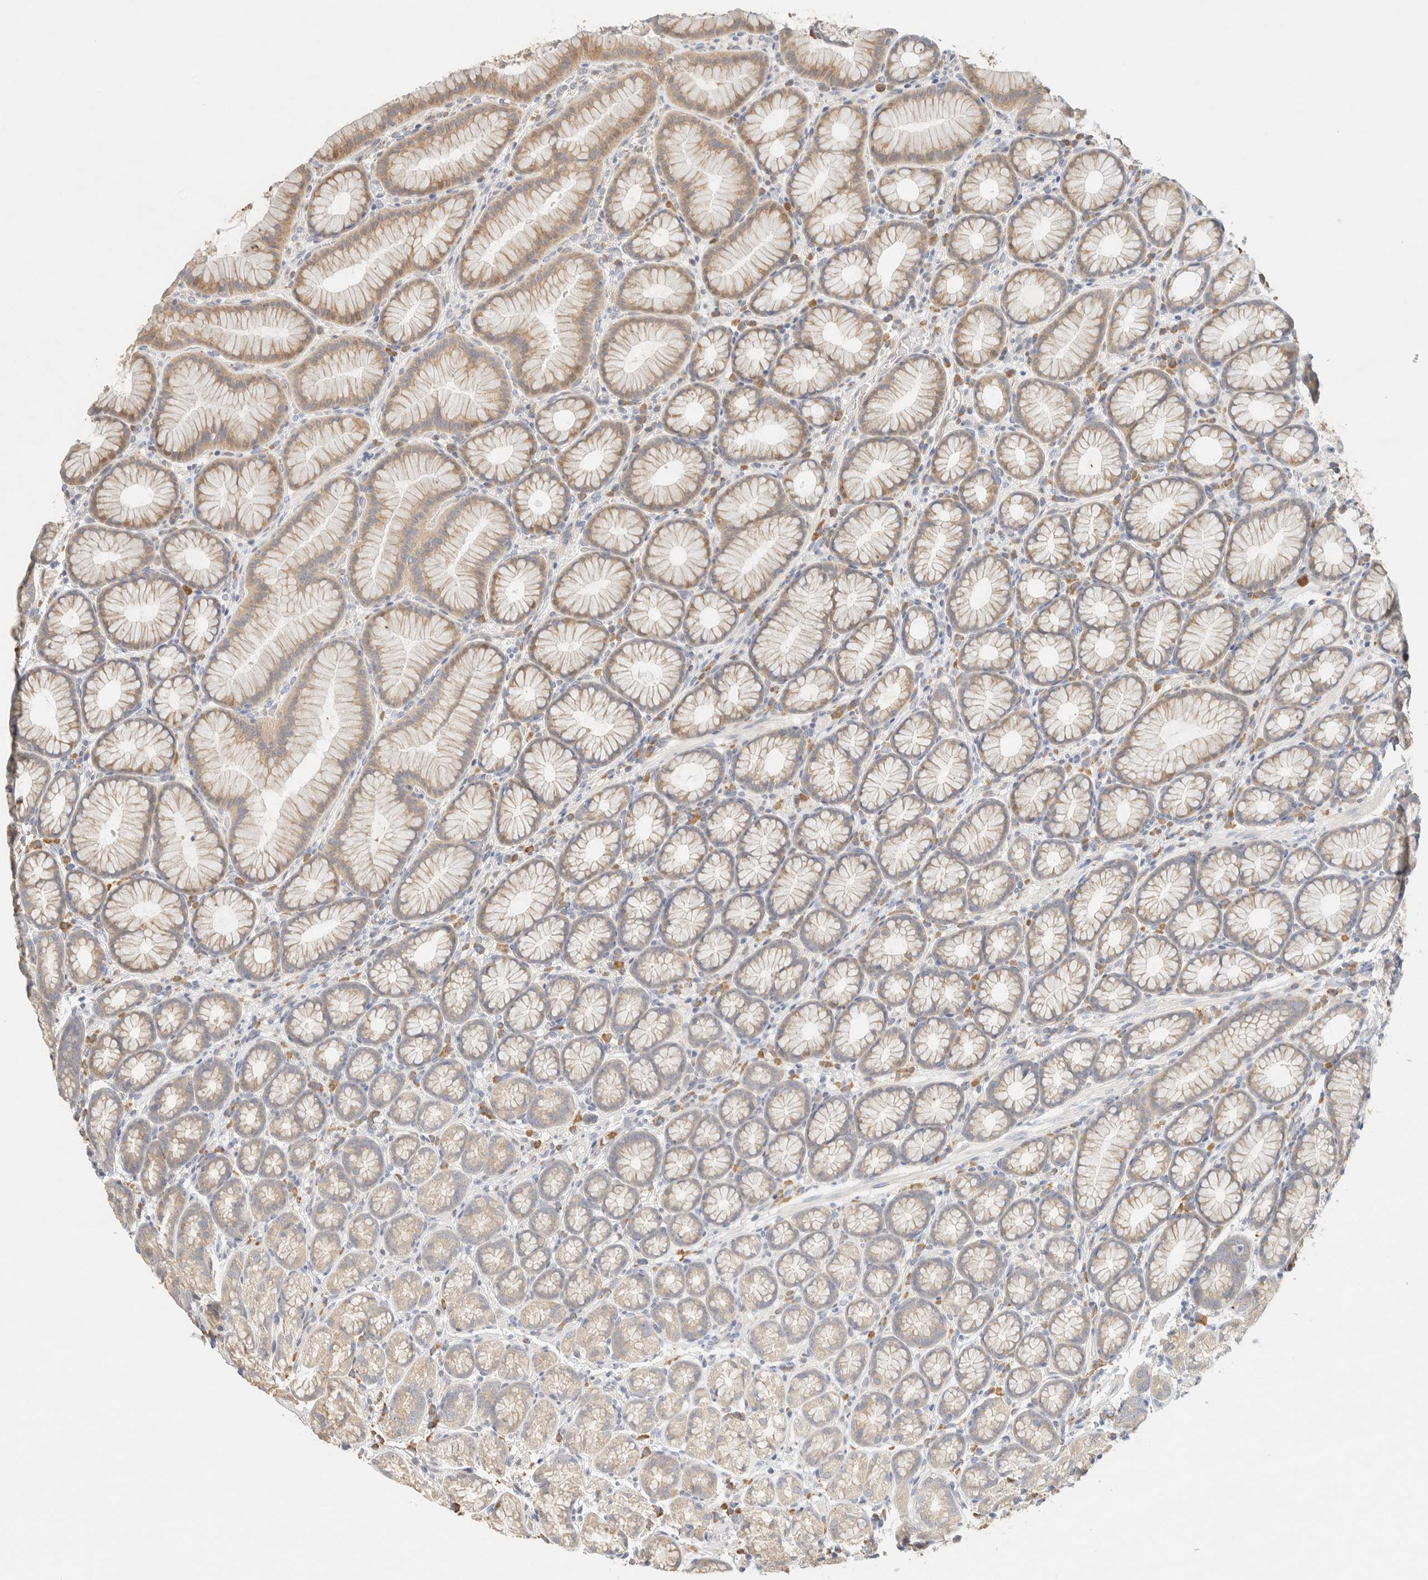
{"staining": {"intensity": "weak", "quantity": ">75%", "location": "cytoplasmic/membranous"}, "tissue": "stomach", "cell_type": "Glandular cells", "image_type": "normal", "snomed": [{"axis": "morphology", "description": "Normal tissue, NOS"}, {"axis": "topography", "description": "Stomach"}], "caption": "Weak cytoplasmic/membranous protein positivity is appreciated in about >75% of glandular cells in stomach.", "gene": "TTC3", "patient": {"sex": "male", "age": 42}}